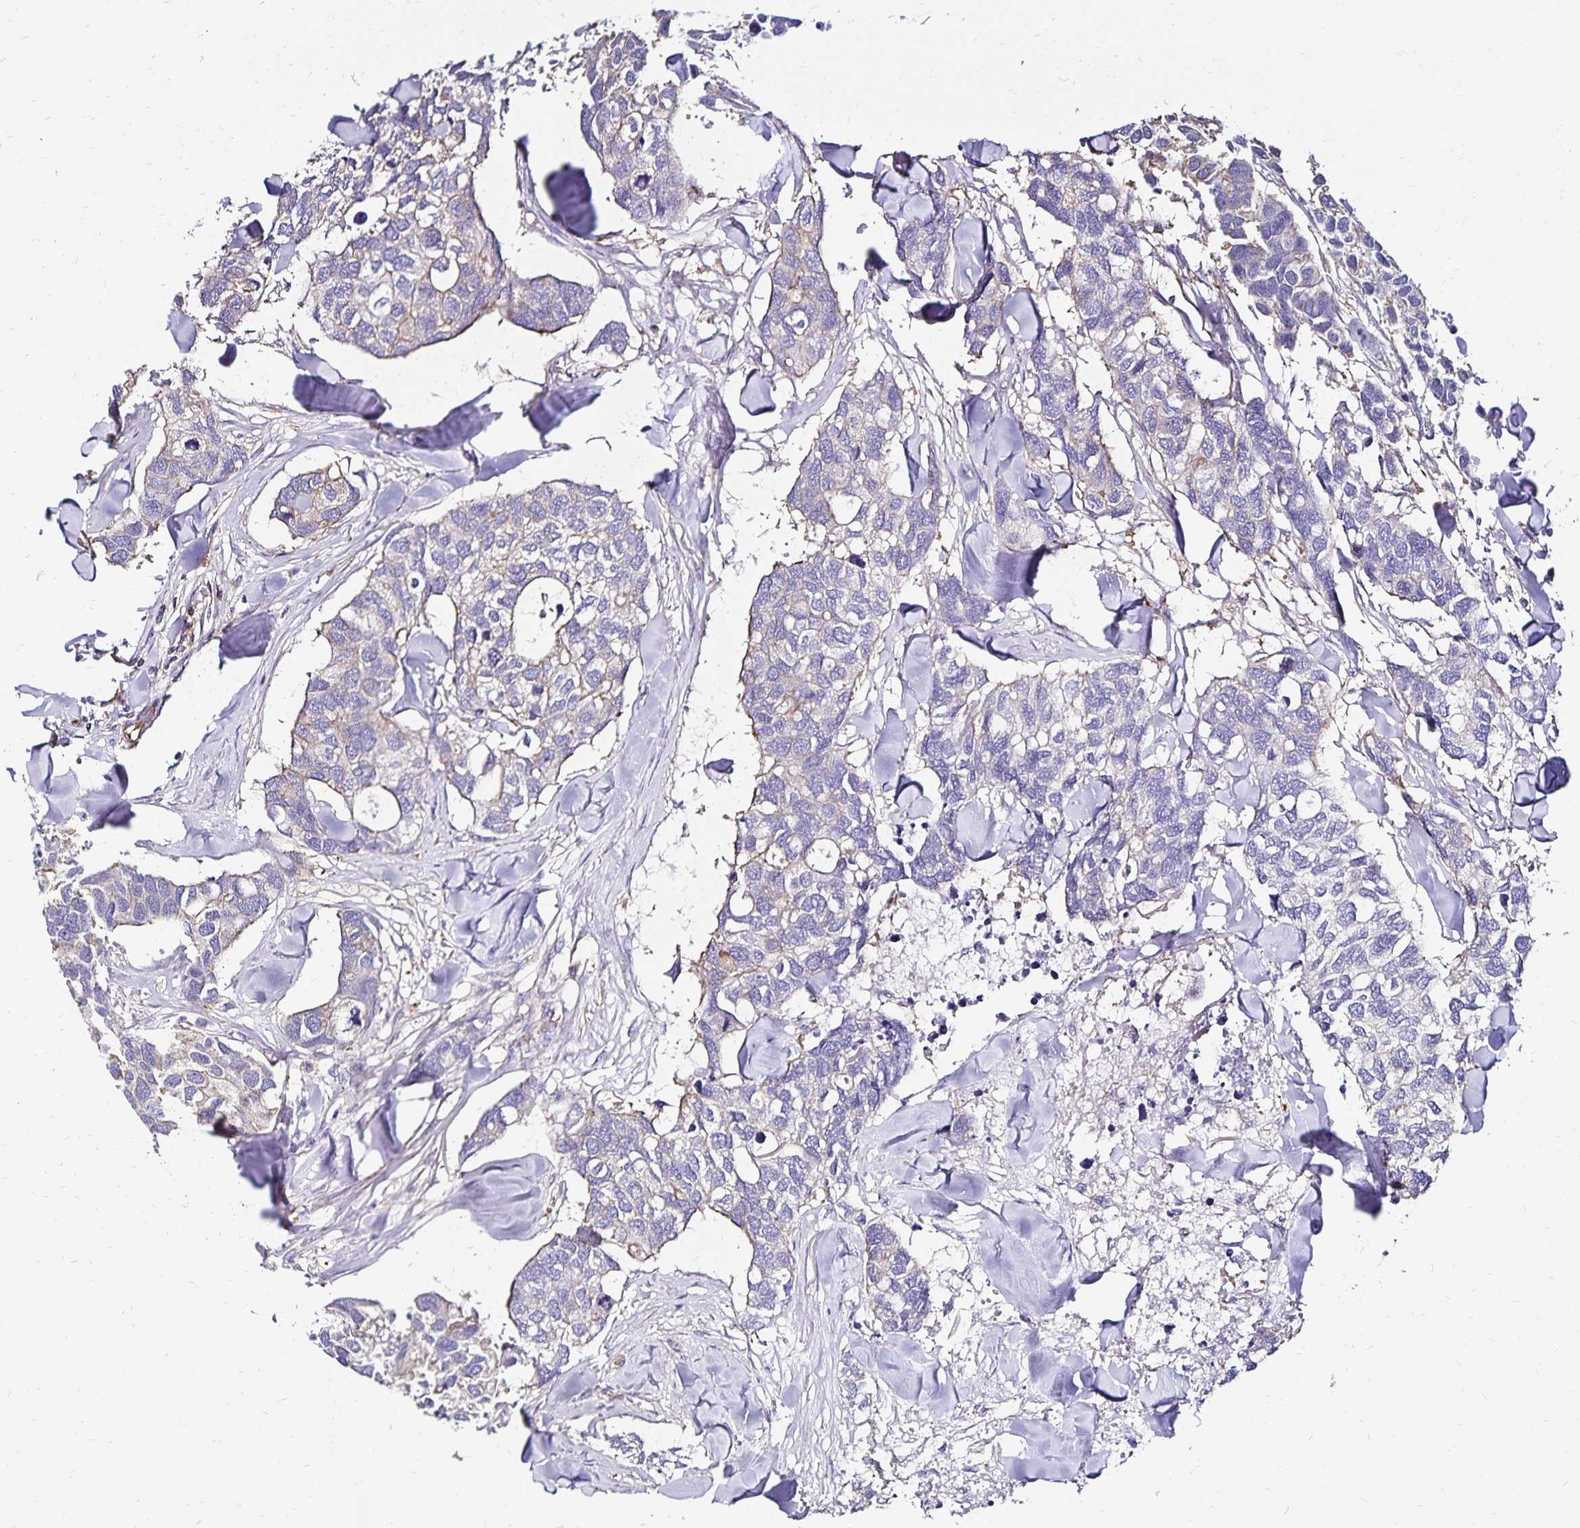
{"staining": {"intensity": "negative", "quantity": "none", "location": "none"}, "tissue": "breast cancer", "cell_type": "Tumor cells", "image_type": "cancer", "snomed": [{"axis": "morphology", "description": "Duct carcinoma"}, {"axis": "topography", "description": "Breast"}], "caption": "A micrograph of invasive ductal carcinoma (breast) stained for a protein displays no brown staining in tumor cells.", "gene": "RPRML", "patient": {"sex": "female", "age": 83}}